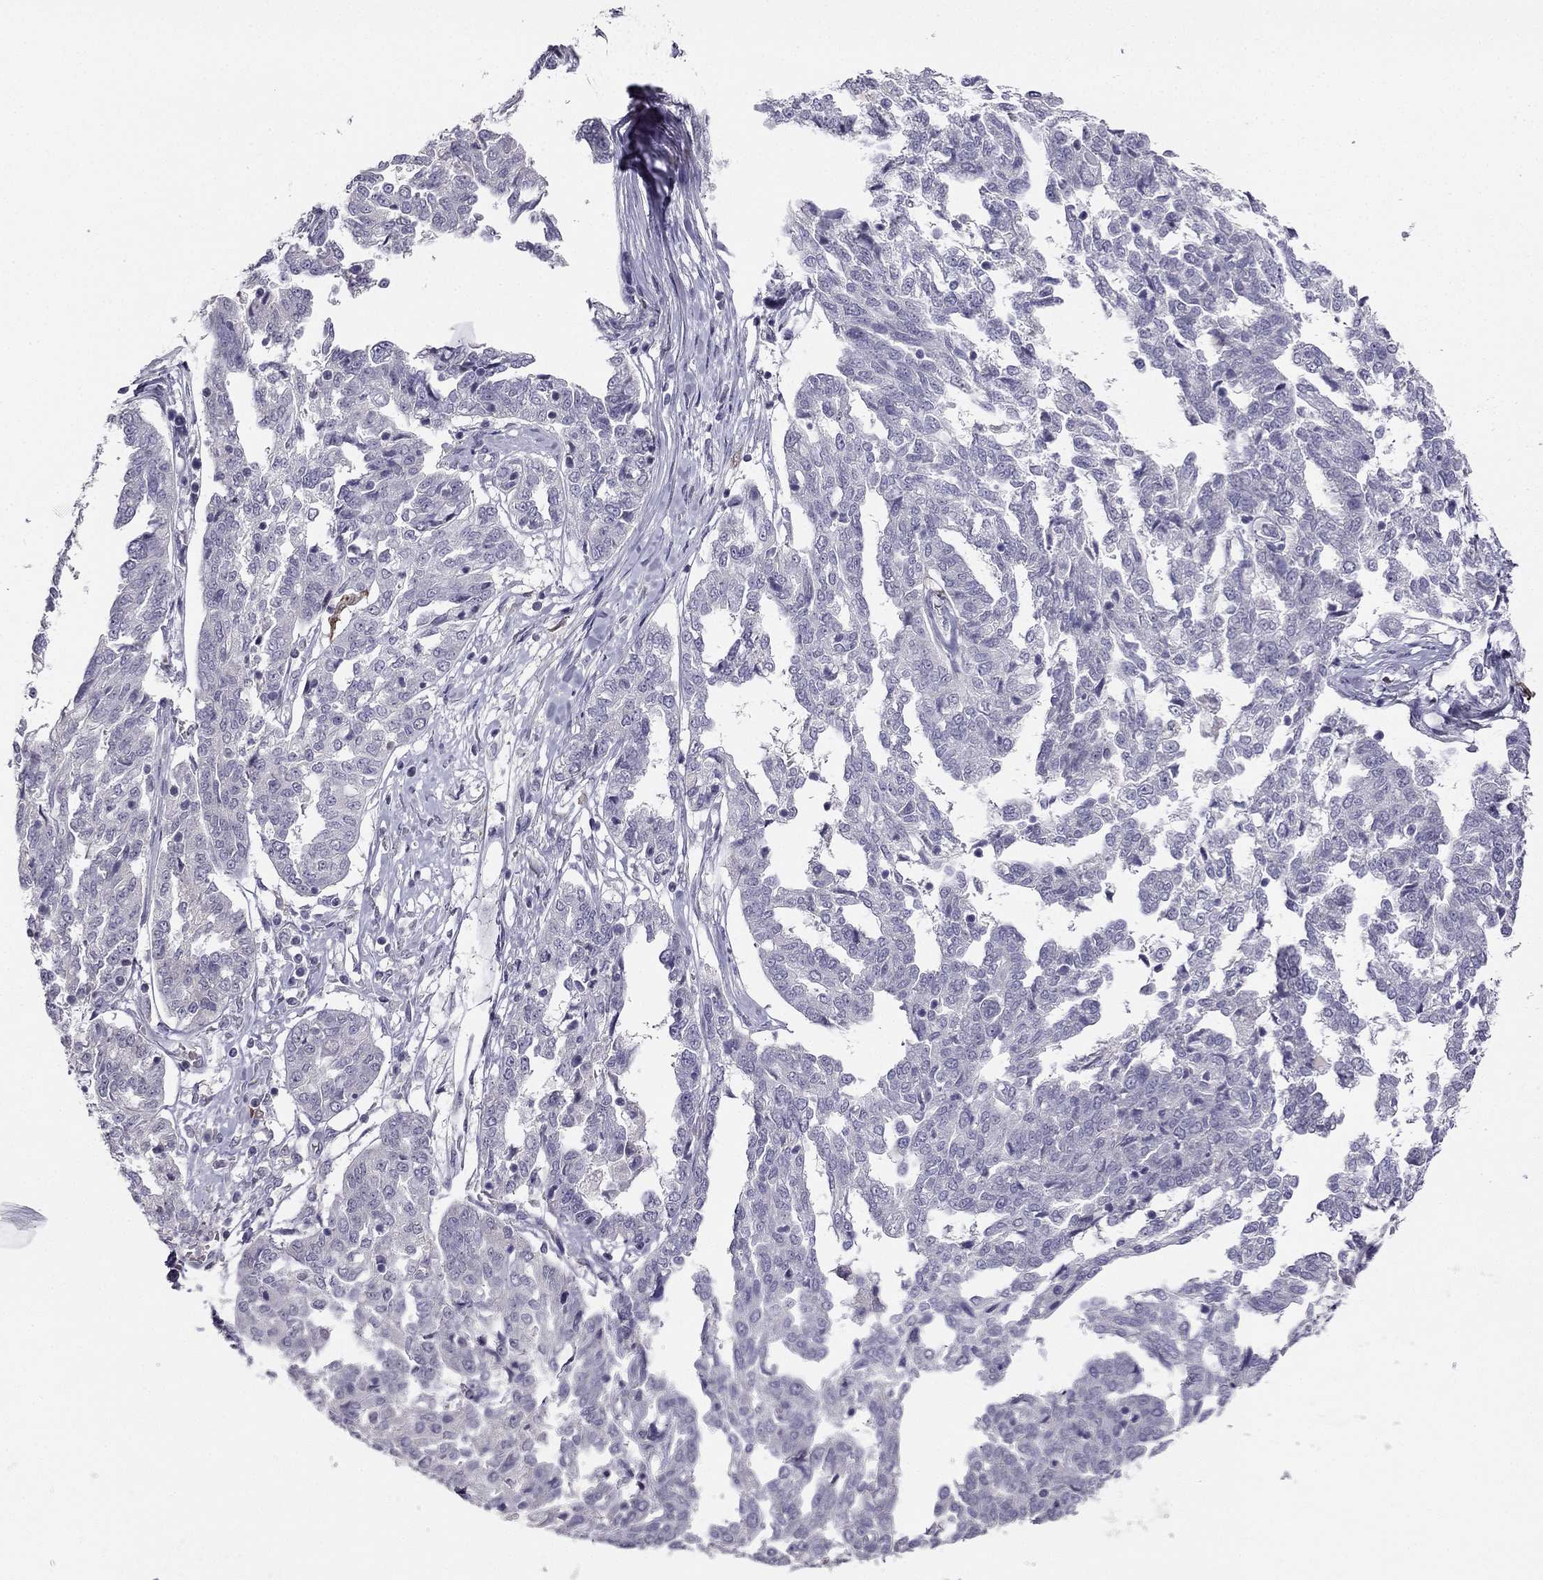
{"staining": {"intensity": "negative", "quantity": "none", "location": "none"}, "tissue": "ovarian cancer", "cell_type": "Tumor cells", "image_type": "cancer", "snomed": [{"axis": "morphology", "description": "Cystadenocarcinoma, serous, NOS"}, {"axis": "topography", "description": "Ovary"}], "caption": "Image shows no protein expression in tumor cells of ovarian cancer (serous cystadenocarcinoma) tissue.", "gene": "CALB2", "patient": {"sex": "female", "age": 67}}